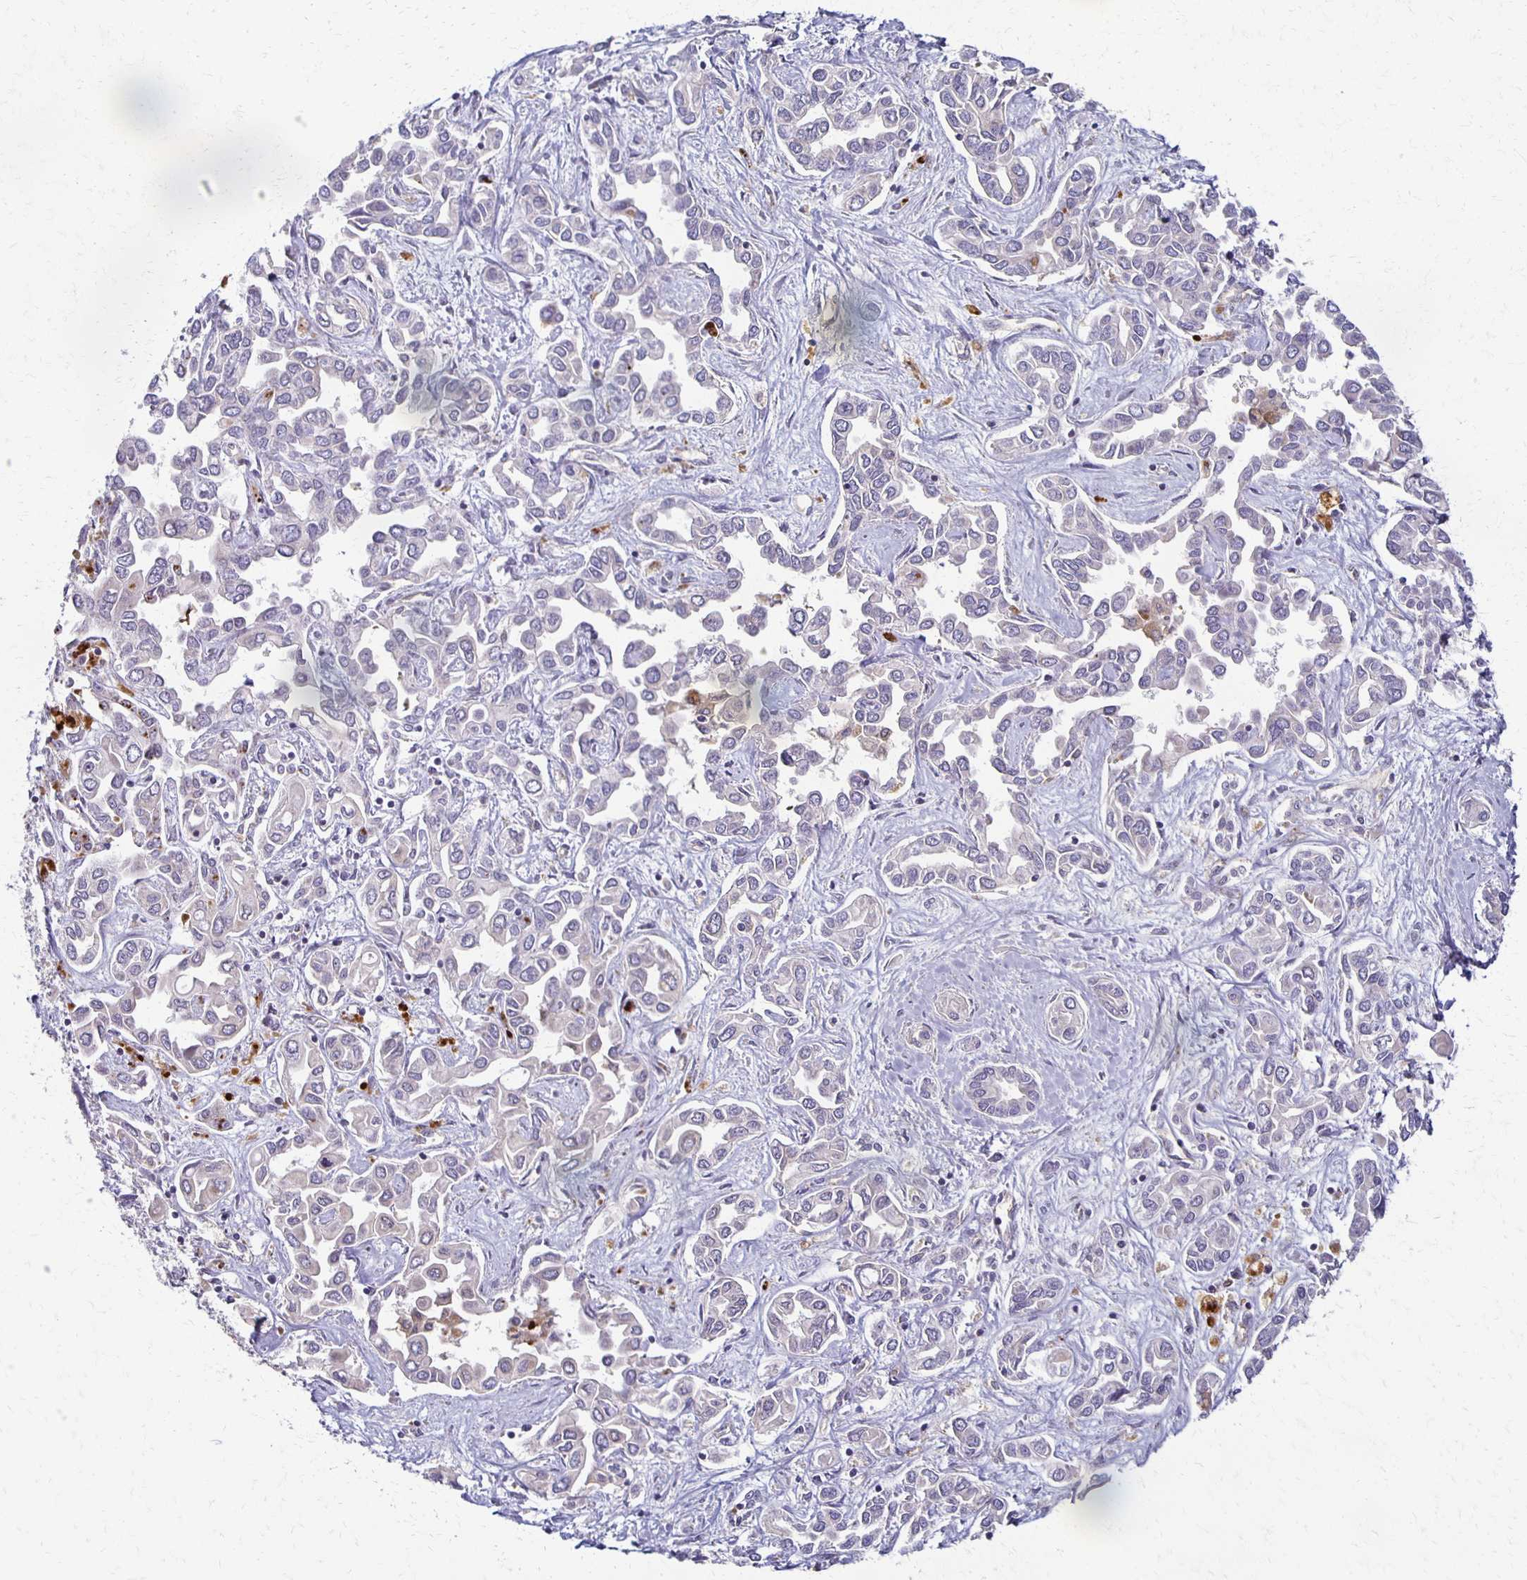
{"staining": {"intensity": "negative", "quantity": "none", "location": "none"}, "tissue": "liver cancer", "cell_type": "Tumor cells", "image_type": "cancer", "snomed": [{"axis": "morphology", "description": "Cholangiocarcinoma"}, {"axis": "topography", "description": "Liver"}], "caption": "The histopathology image demonstrates no significant staining in tumor cells of cholangiocarcinoma (liver). Brightfield microscopy of IHC stained with DAB (brown) and hematoxylin (blue), captured at high magnification.", "gene": "GPX4", "patient": {"sex": "female", "age": 64}}